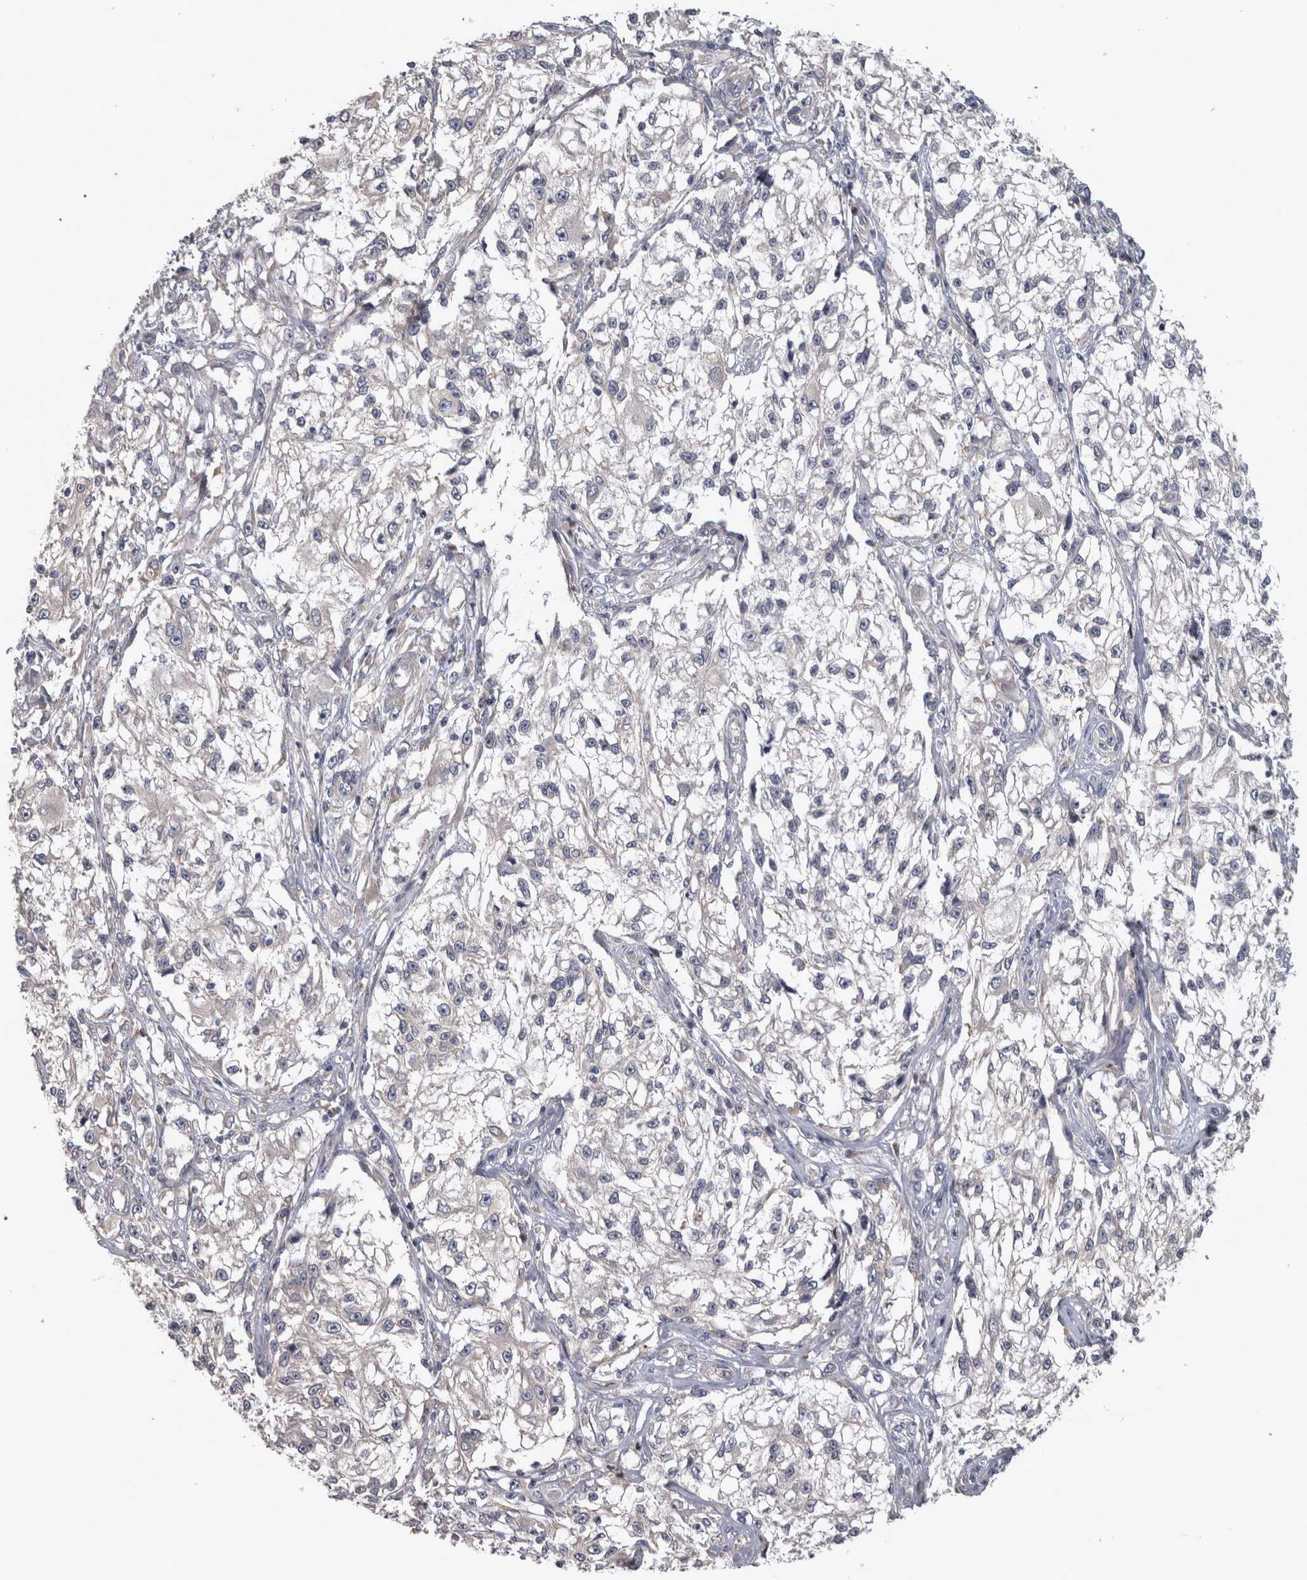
{"staining": {"intensity": "negative", "quantity": "none", "location": "none"}, "tissue": "melanoma", "cell_type": "Tumor cells", "image_type": "cancer", "snomed": [{"axis": "morphology", "description": "Malignant melanoma, NOS"}, {"axis": "topography", "description": "Skin of head"}], "caption": "This is an immunohistochemistry (IHC) micrograph of human melanoma. There is no expression in tumor cells.", "gene": "PRKCI", "patient": {"sex": "male", "age": 83}}